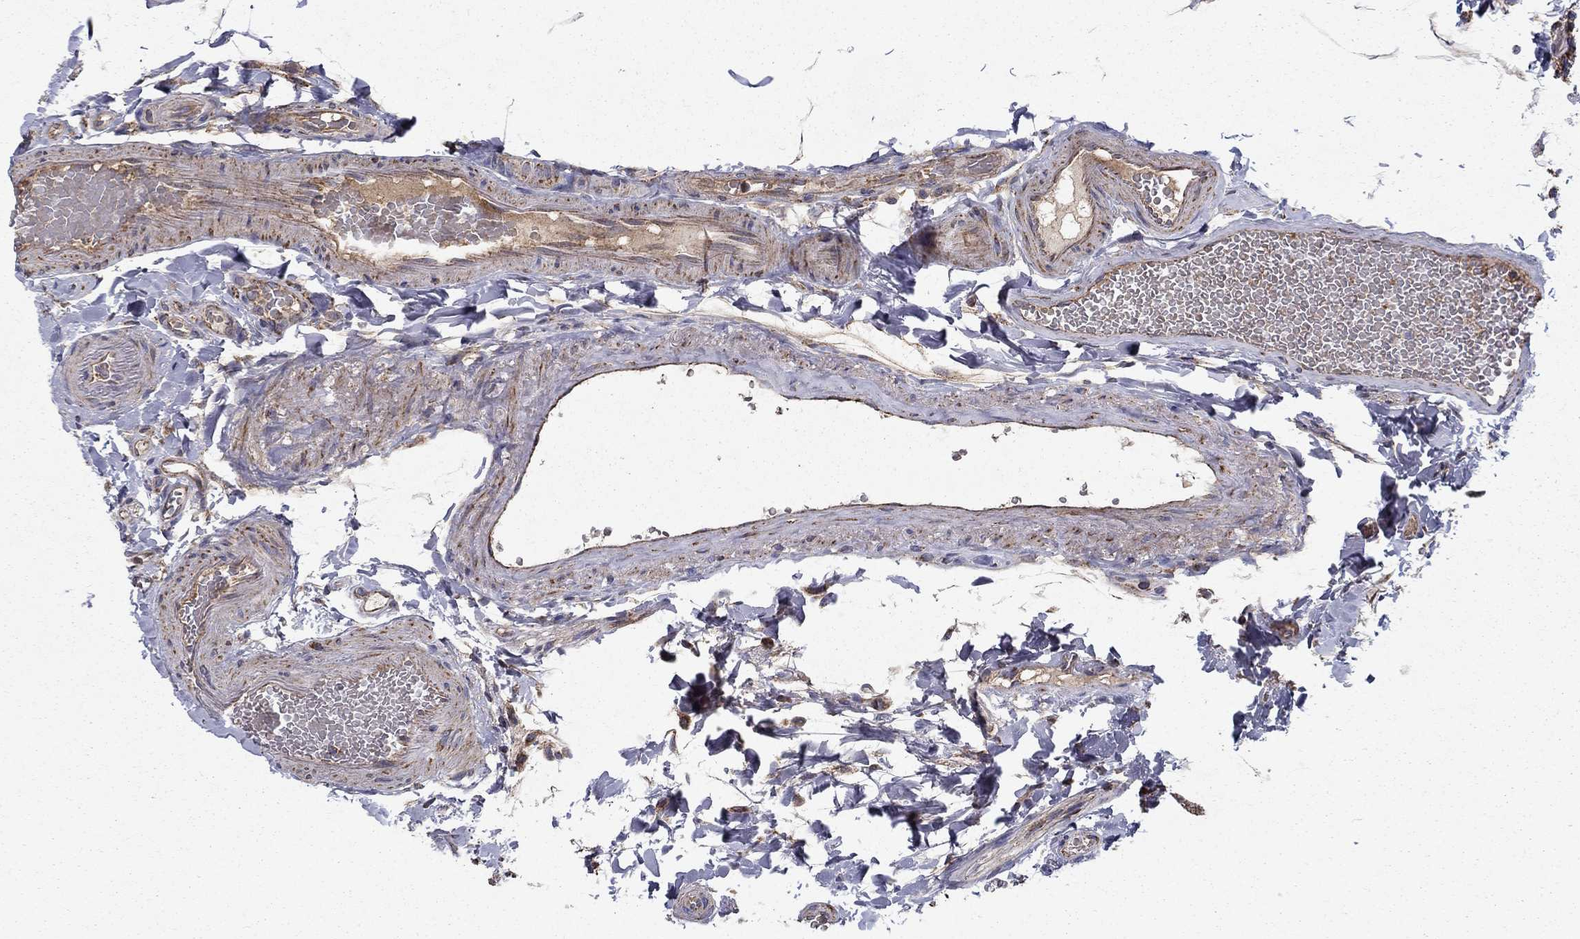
{"staining": {"intensity": "strong", "quantity": ">75%", "location": "cytoplasmic/membranous"}, "tissue": "duodenum", "cell_type": "Glandular cells", "image_type": "normal", "snomed": [{"axis": "morphology", "description": "Normal tissue, NOS"}, {"axis": "topography", "description": "Duodenum"}], "caption": "Normal duodenum demonstrates strong cytoplasmic/membranous expression in about >75% of glandular cells, visualized by immunohistochemistry.", "gene": "NDUFS8", "patient": {"sex": "female", "age": 67}}